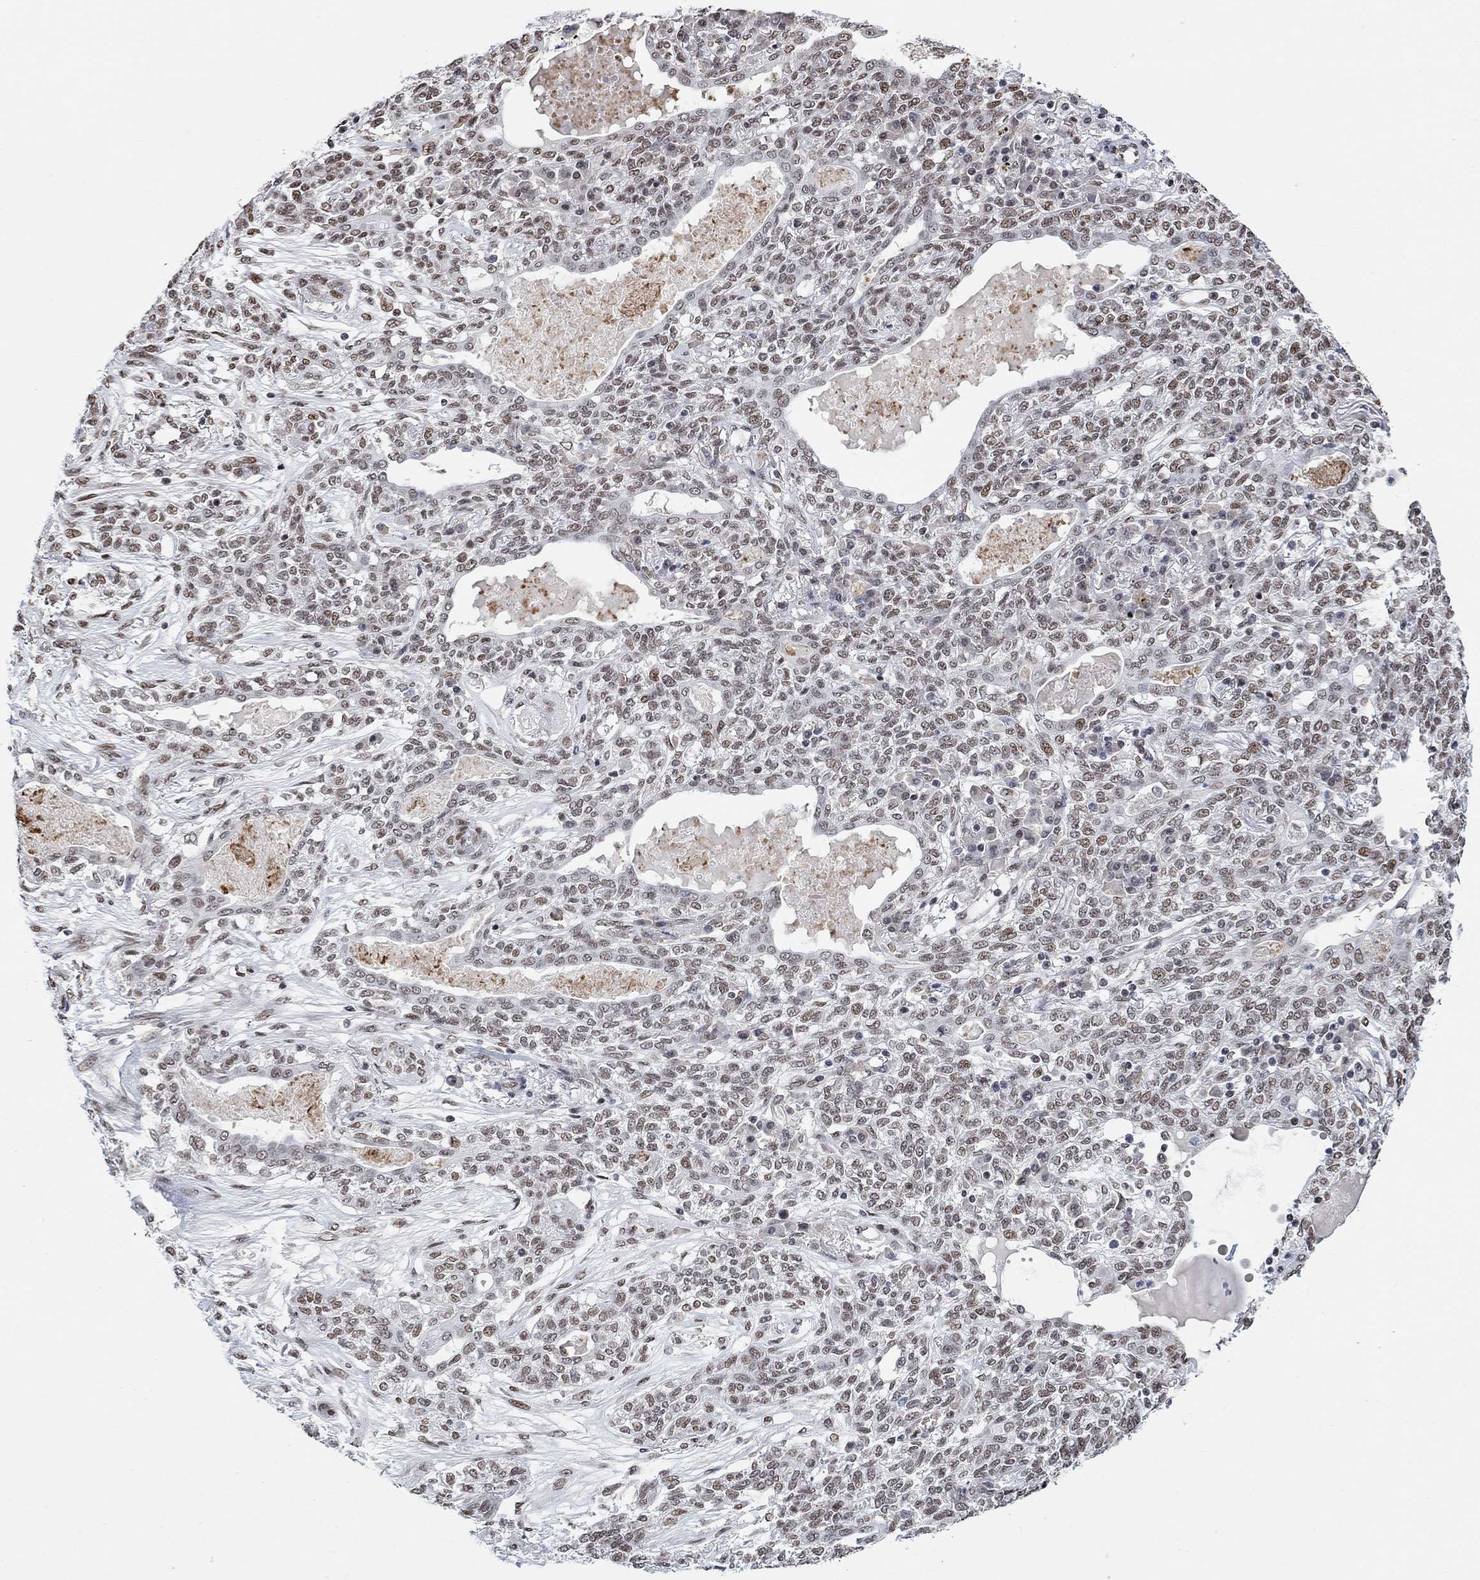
{"staining": {"intensity": "moderate", "quantity": "25%-75%", "location": "nuclear"}, "tissue": "lung cancer", "cell_type": "Tumor cells", "image_type": "cancer", "snomed": [{"axis": "morphology", "description": "Squamous cell carcinoma, NOS"}, {"axis": "topography", "description": "Lung"}], "caption": "A brown stain labels moderate nuclear expression of a protein in human squamous cell carcinoma (lung) tumor cells.", "gene": "USP39", "patient": {"sex": "female", "age": 70}}